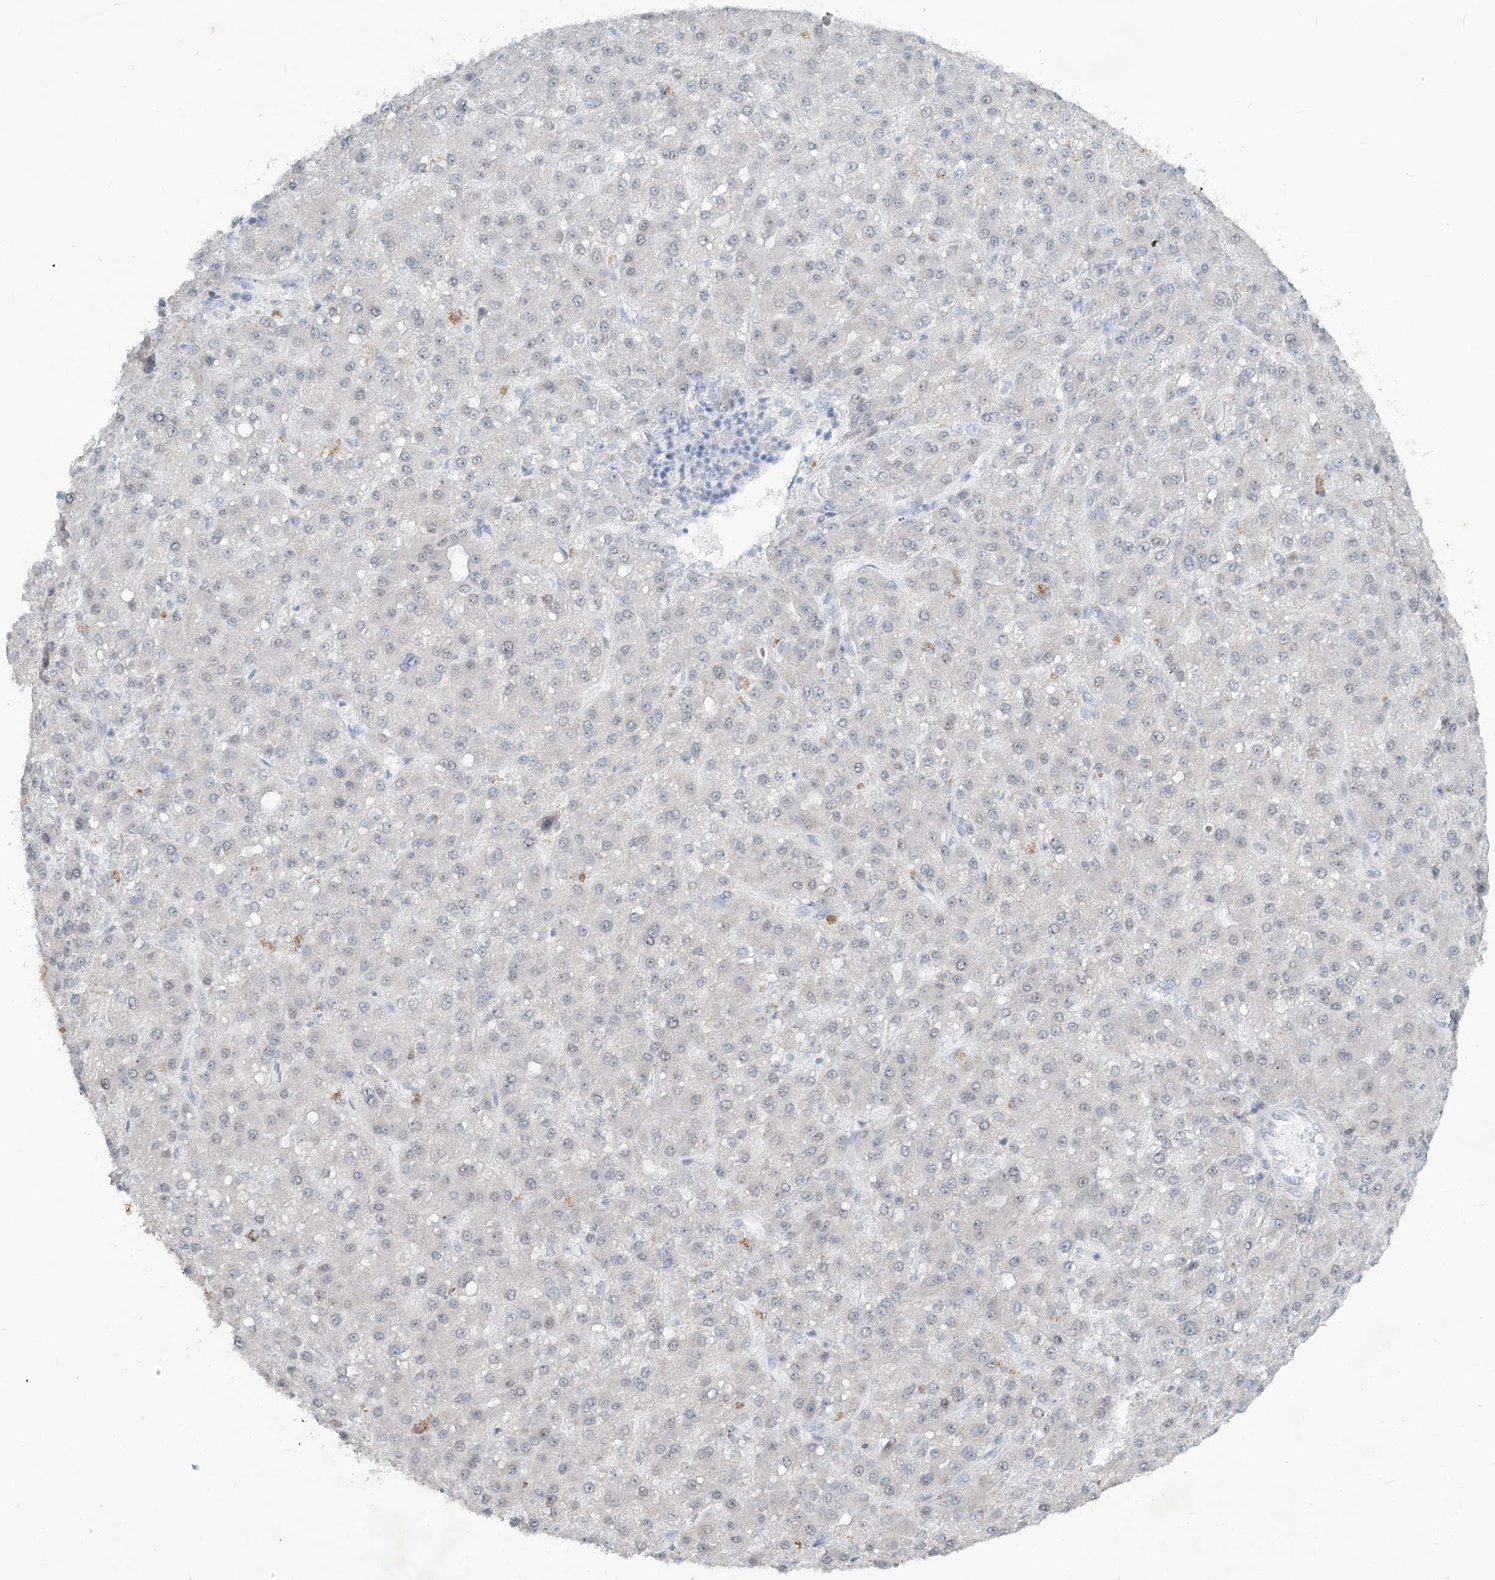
{"staining": {"intensity": "negative", "quantity": "none", "location": "none"}, "tissue": "liver cancer", "cell_type": "Tumor cells", "image_type": "cancer", "snomed": [{"axis": "morphology", "description": "Carcinoma, Hepatocellular, NOS"}, {"axis": "topography", "description": "Liver"}], "caption": "Photomicrograph shows no significant protein staining in tumor cells of hepatocellular carcinoma (liver).", "gene": "ABITRAM", "patient": {"sex": "male", "age": 67}}